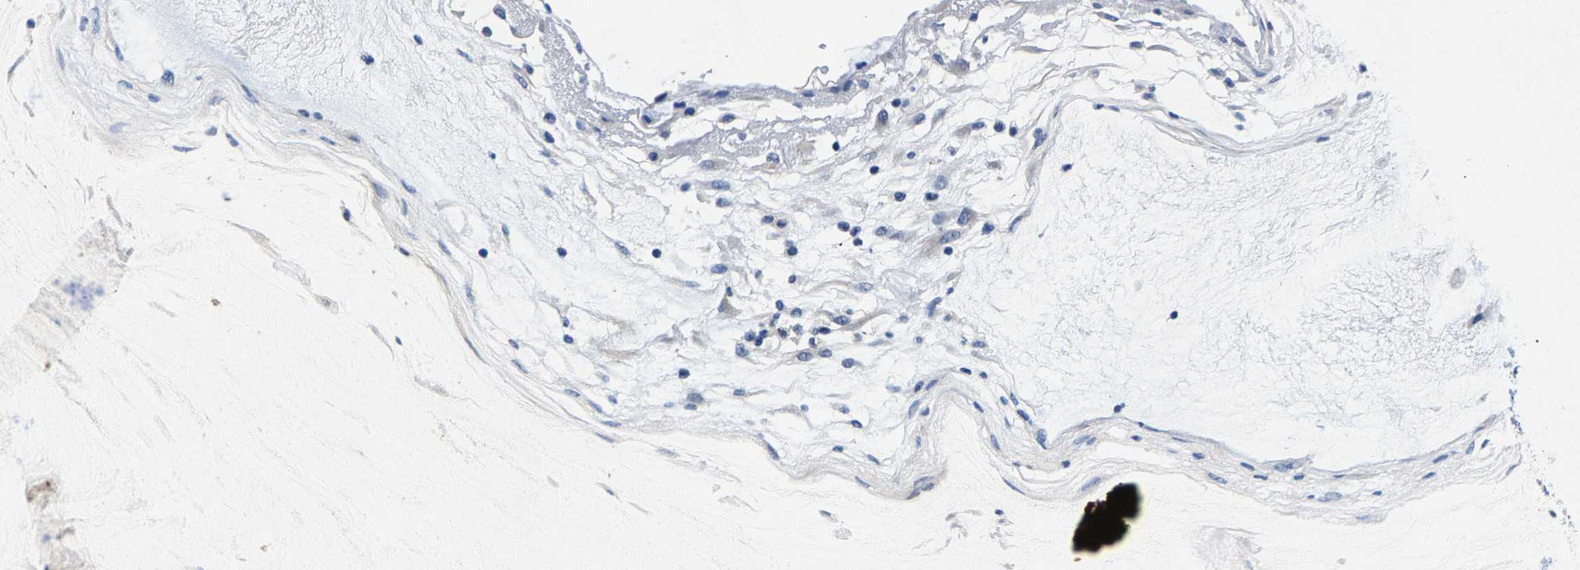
{"staining": {"intensity": "negative", "quantity": "none", "location": "none"}, "tissue": "ovarian cancer", "cell_type": "Tumor cells", "image_type": "cancer", "snomed": [{"axis": "morphology", "description": "Cystadenocarcinoma, mucinous, NOS"}, {"axis": "topography", "description": "Ovary"}], "caption": "Ovarian cancer was stained to show a protein in brown. There is no significant staining in tumor cells.", "gene": "P2RY4", "patient": {"sex": "female", "age": 39}}